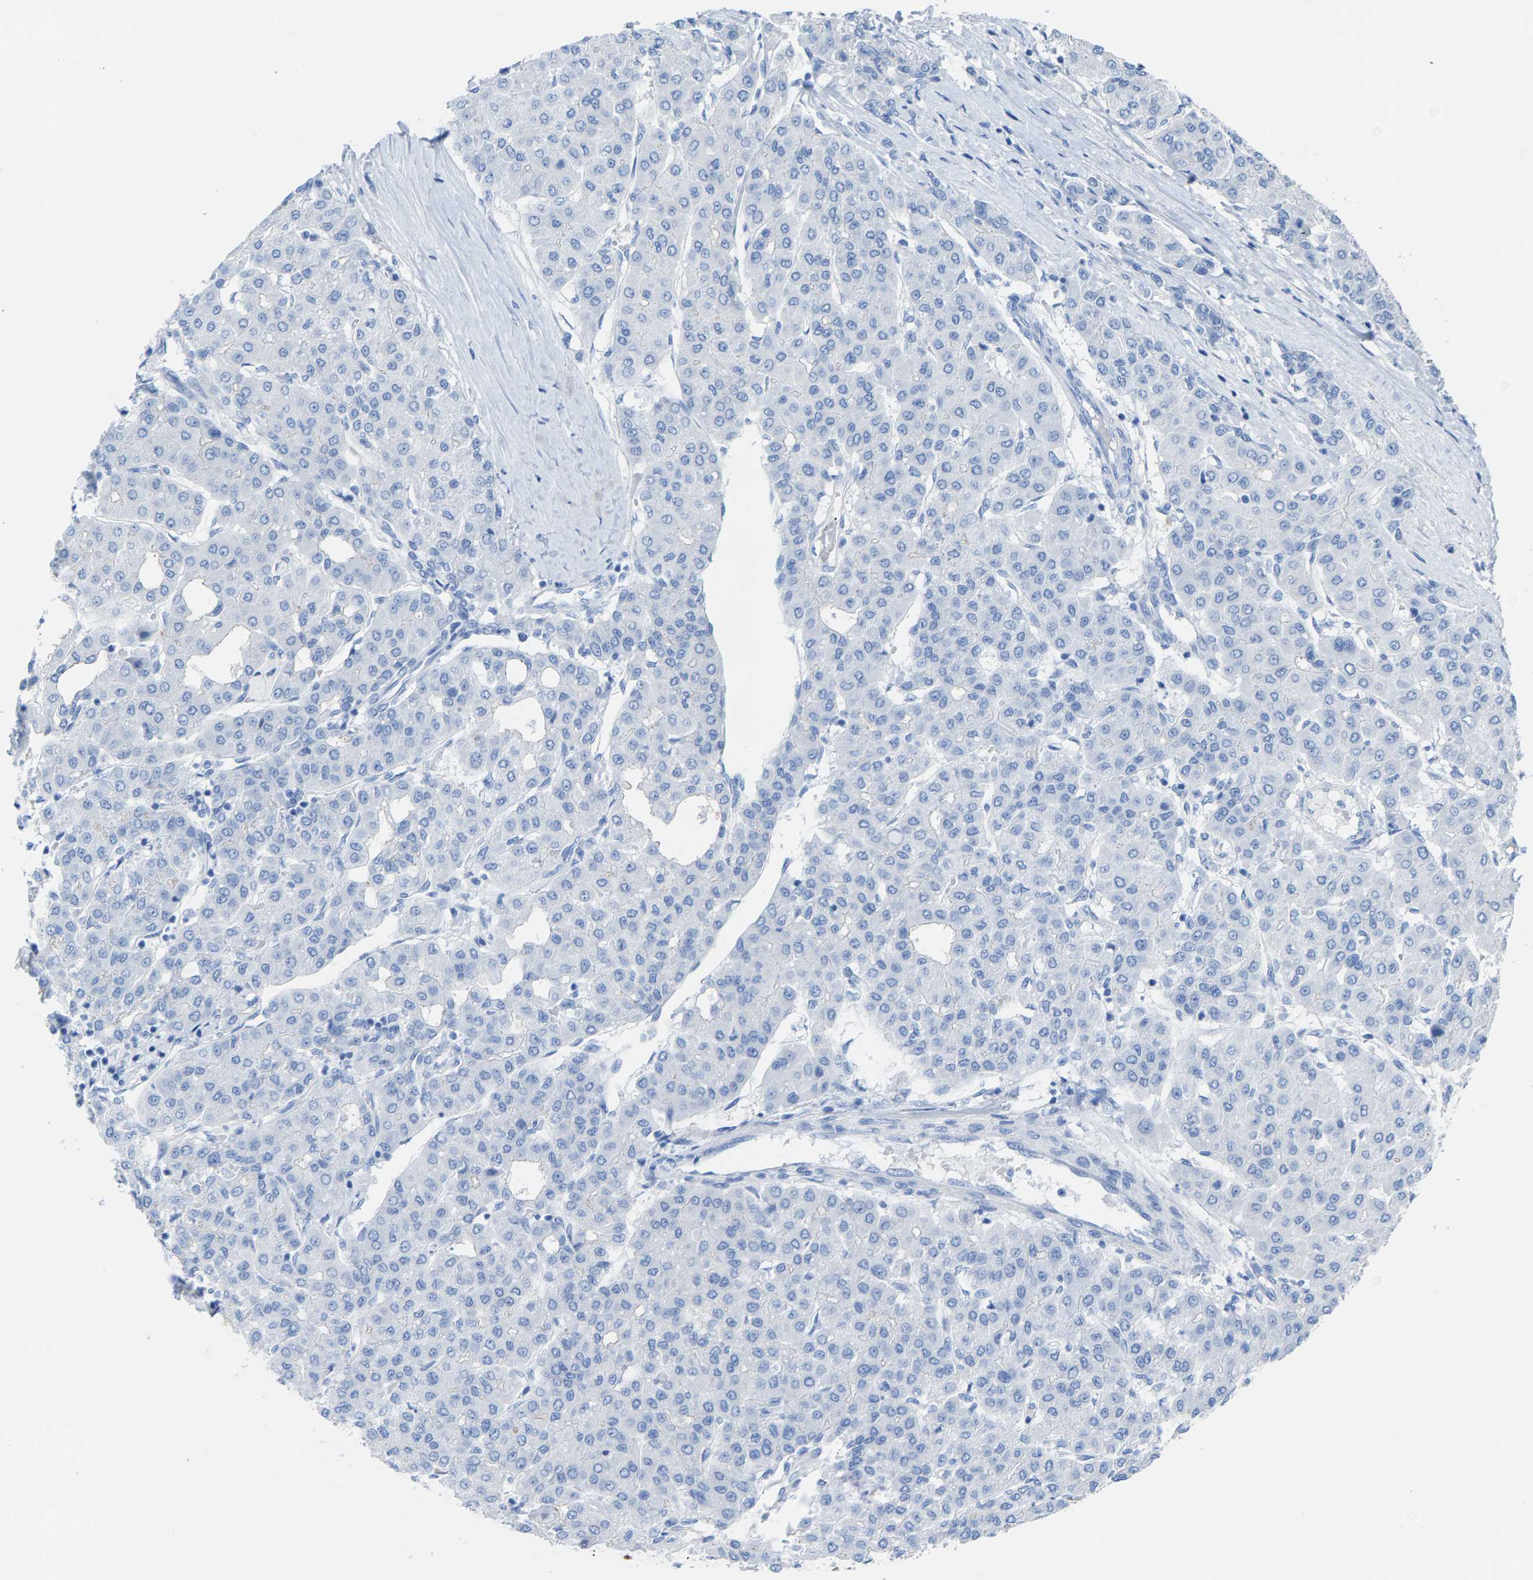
{"staining": {"intensity": "negative", "quantity": "none", "location": "none"}, "tissue": "liver cancer", "cell_type": "Tumor cells", "image_type": "cancer", "snomed": [{"axis": "morphology", "description": "Carcinoma, Hepatocellular, NOS"}, {"axis": "topography", "description": "Liver"}], "caption": "Liver cancer was stained to show a protein in brown. There is no significant expression in tumor cells.", "gene": "CPA1", "patient": {"sex": "male", "age": 65}}